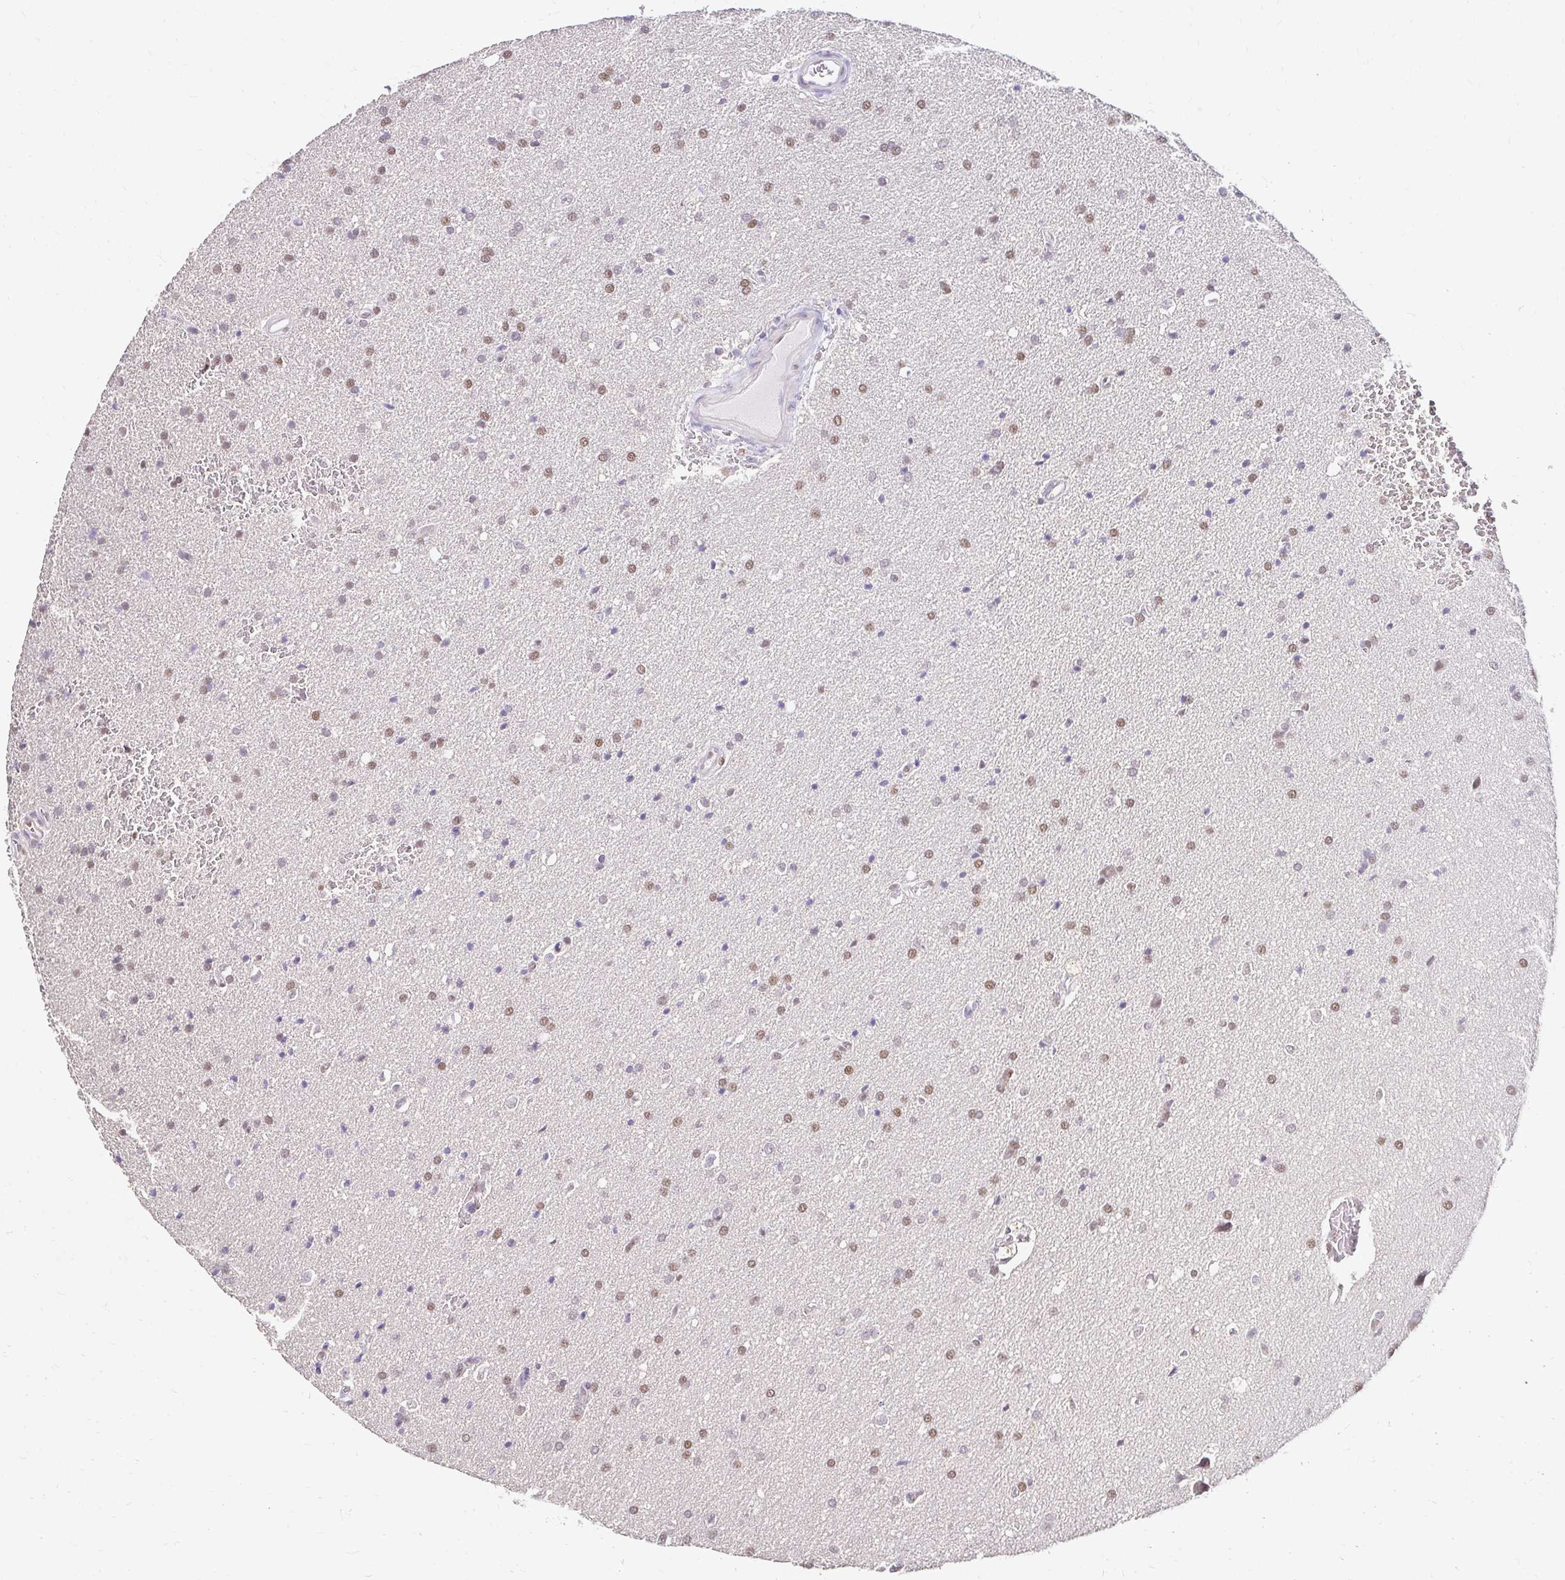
{"staining": {"intensity": "moderate", "quantity": "25%-75%", "location": "nuclear"}, "tissue": "glioma", "cell_type": "Tumor cells", "image_type": "cancer", "snomed": [{"axis": "morphology", "description": "Glioma, malignant, Low grade"}, {"axis": "topography", "description": "Brain"}], "caption": "Immunohistochemistry (IHC) micrograph of neoplastic tissue: glioma stained using immunohistochemistry exhibits medium levels of moderate protein expression localized specifically in the nuclear of tumor cells, appearing as a nuclear brown color.", "gene": "RIMS4", "patient": {"sex": "female", "age": 34}}